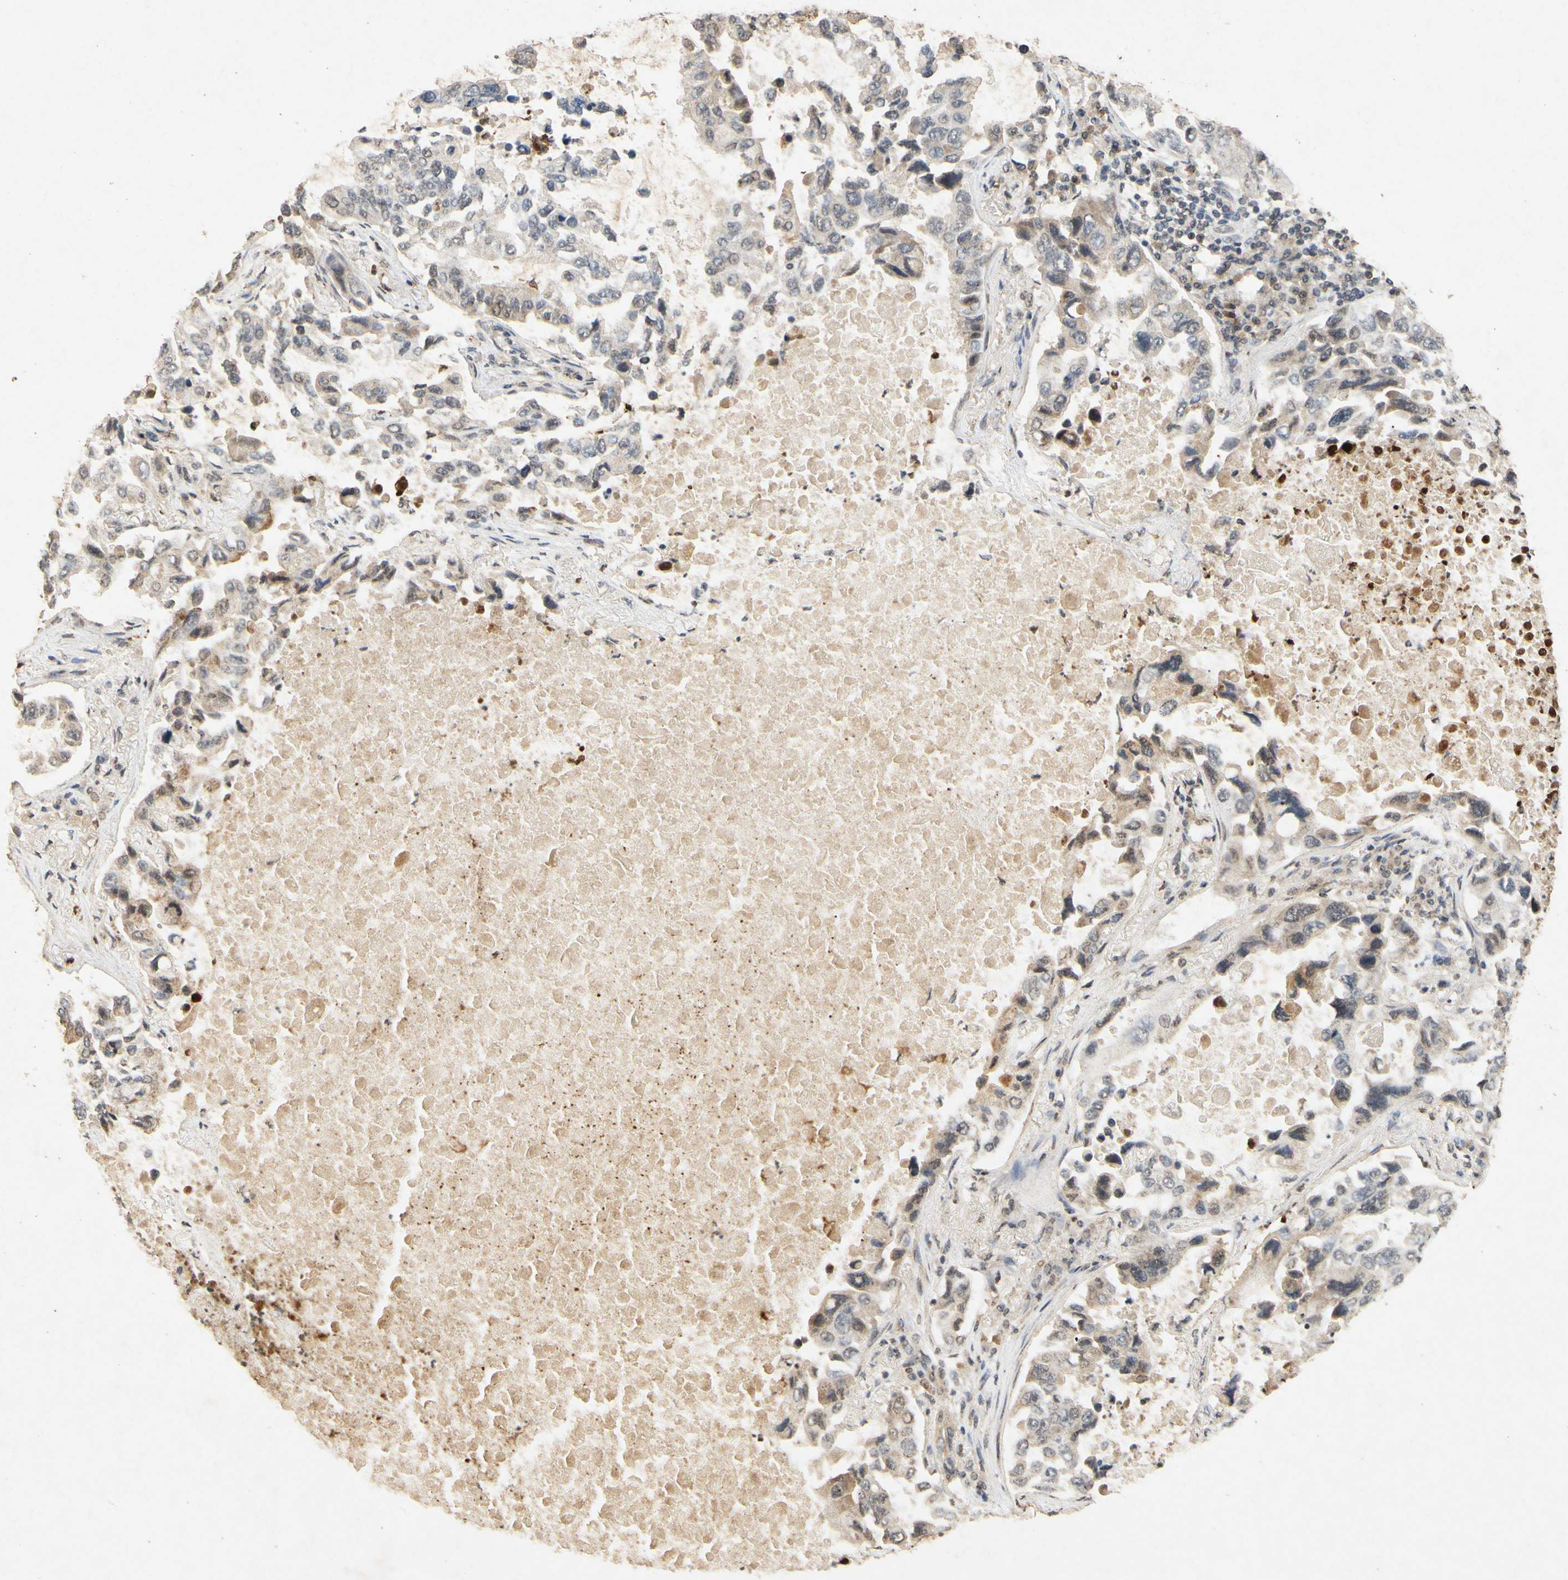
{"staining": {"intensity": "moderate", "quantity": "25%-75%", "location": "cytoplasmic/membranous"}, "tissue": "lung cancer", "cell_type": "Tumor cells", "image_type": "cancer", "snomed": [{"axis": "morphology", "description": "Adenocarcinoma, NOS"}, {"axis": "topography", "description": "Lung"}], "caption": "Protein expression analysis of adenocarcinoma (lung) reveals moderate cytoplasmic/membranous expression in approximately 25%-75% of tumor cells. (DAB (3,3'-diaminobenzidine) IHC with brightfield microscopy, high magnification).", "gene": "CP", "patient": {"sex": "male", "age": 64}}